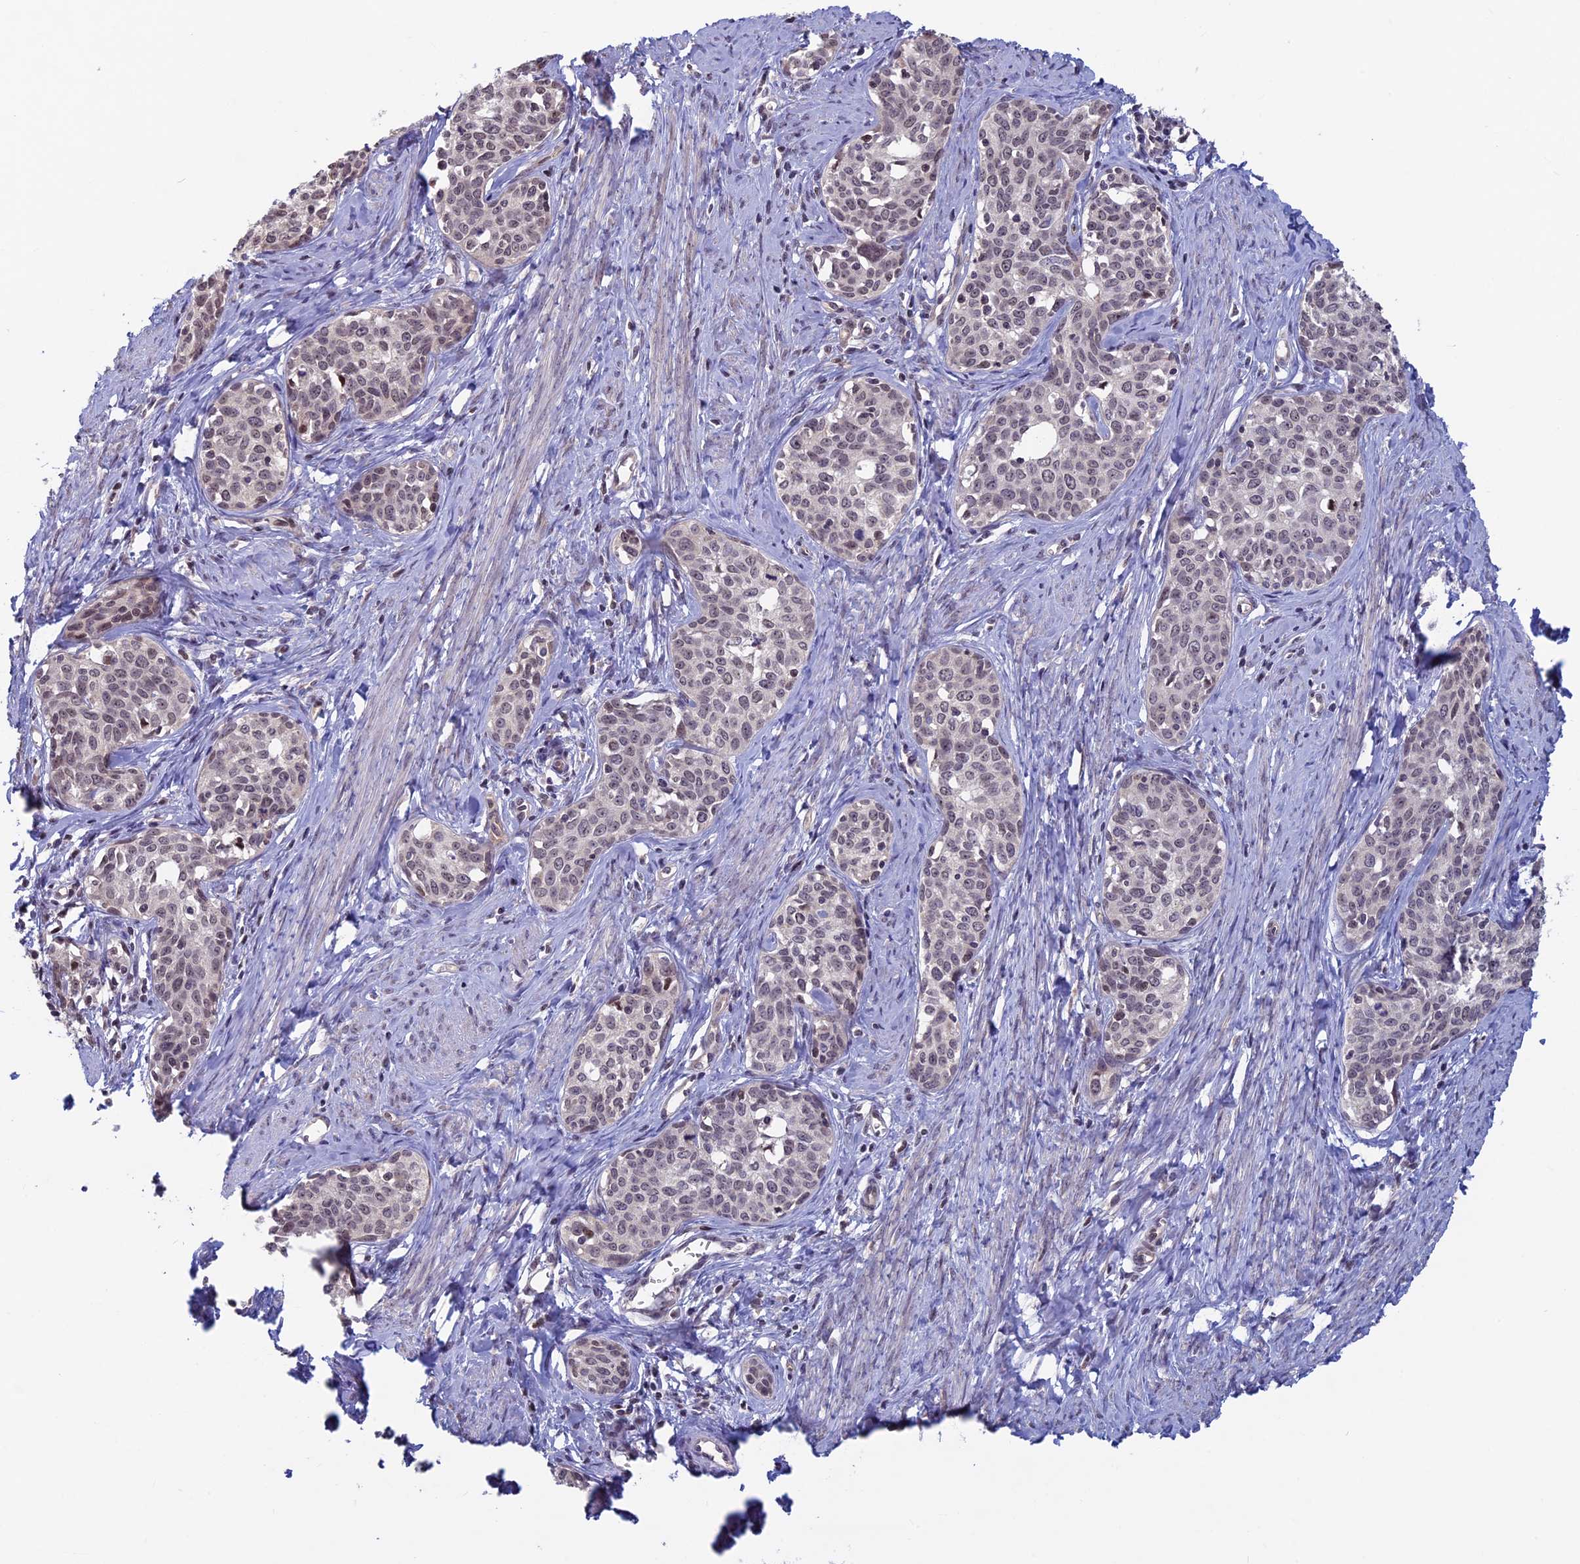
{"staining": {"intensity": "moderate", "quantity": "25%-75%", "location": "nuclear"}, "tissue": "cervical cancer", "cell_type": "Tumor cells", "image_type": "cancer", "snomed": [{"axis": "morphology", "description": "Squamous cell carcinoma, NOS"}, {"axis": "topography", "description": "Cervix"}], "caption": "This histopathology image demonstrates IHC staining of squamous cell carcinoma (cervical), with medium moderate nuclear expression in approximately 25%-75% of tumor cells.", "gene": "SPIRE1", "patient": {"sex": "female", "age": 52}}